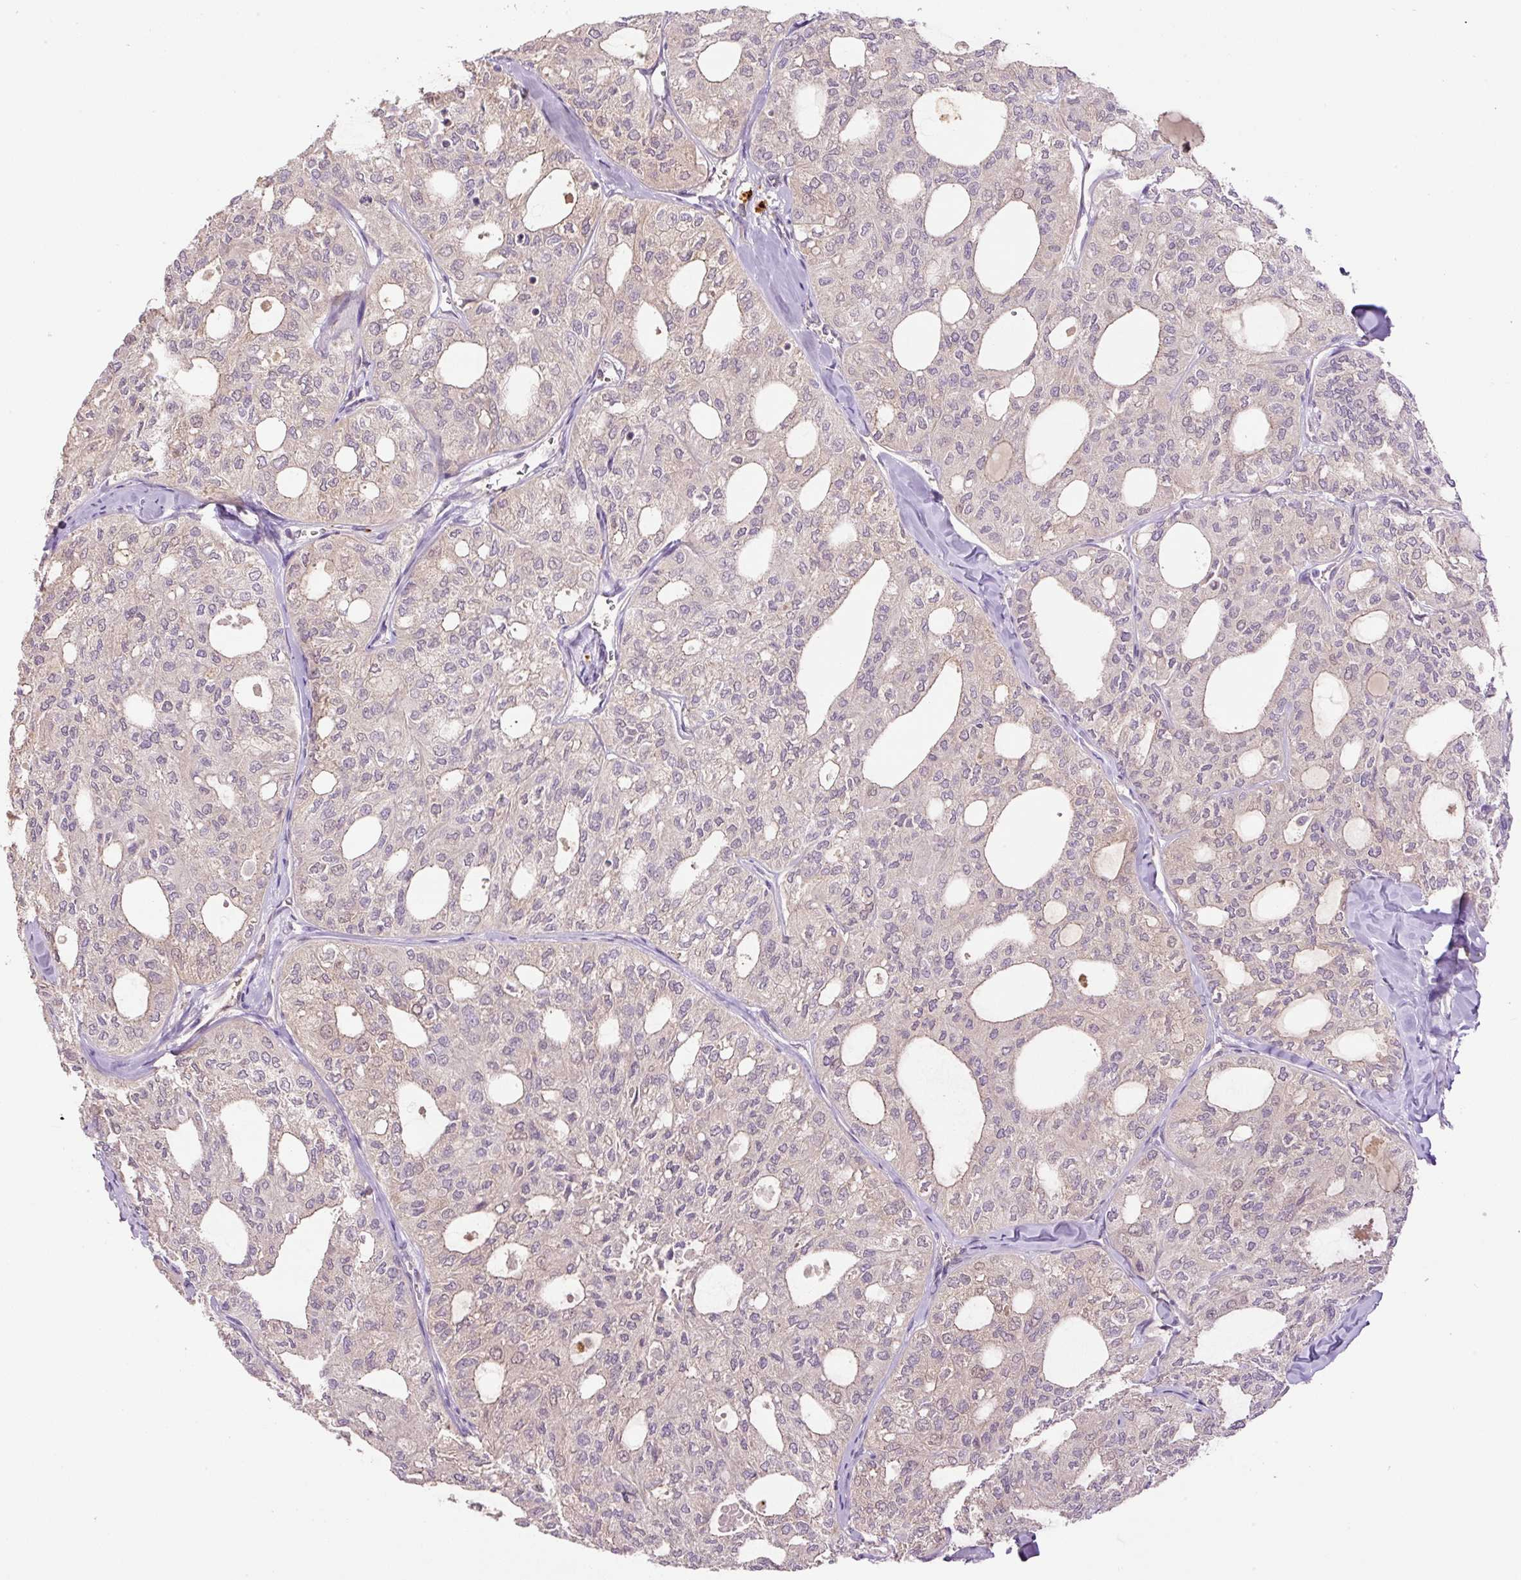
{"staining": {"intensity": "negative", "quantity": "none", "location": "none"}, "tissue": "thyroid cancer", "cell_type": "Tumor cells", "image_type": "cancer", "snomed": [{"axis": "morphology", "description": "Follicular adenoma carcinoma, NOS"}, {"axis": "topography", "description": "Thyroid gland"}], "caption": "The micrograph reveals no staining of tumor cells in thyroid follicular adenoma carcinoma.", "gene": "HABP4", "patient": {"sex": "male", "age": 75}}